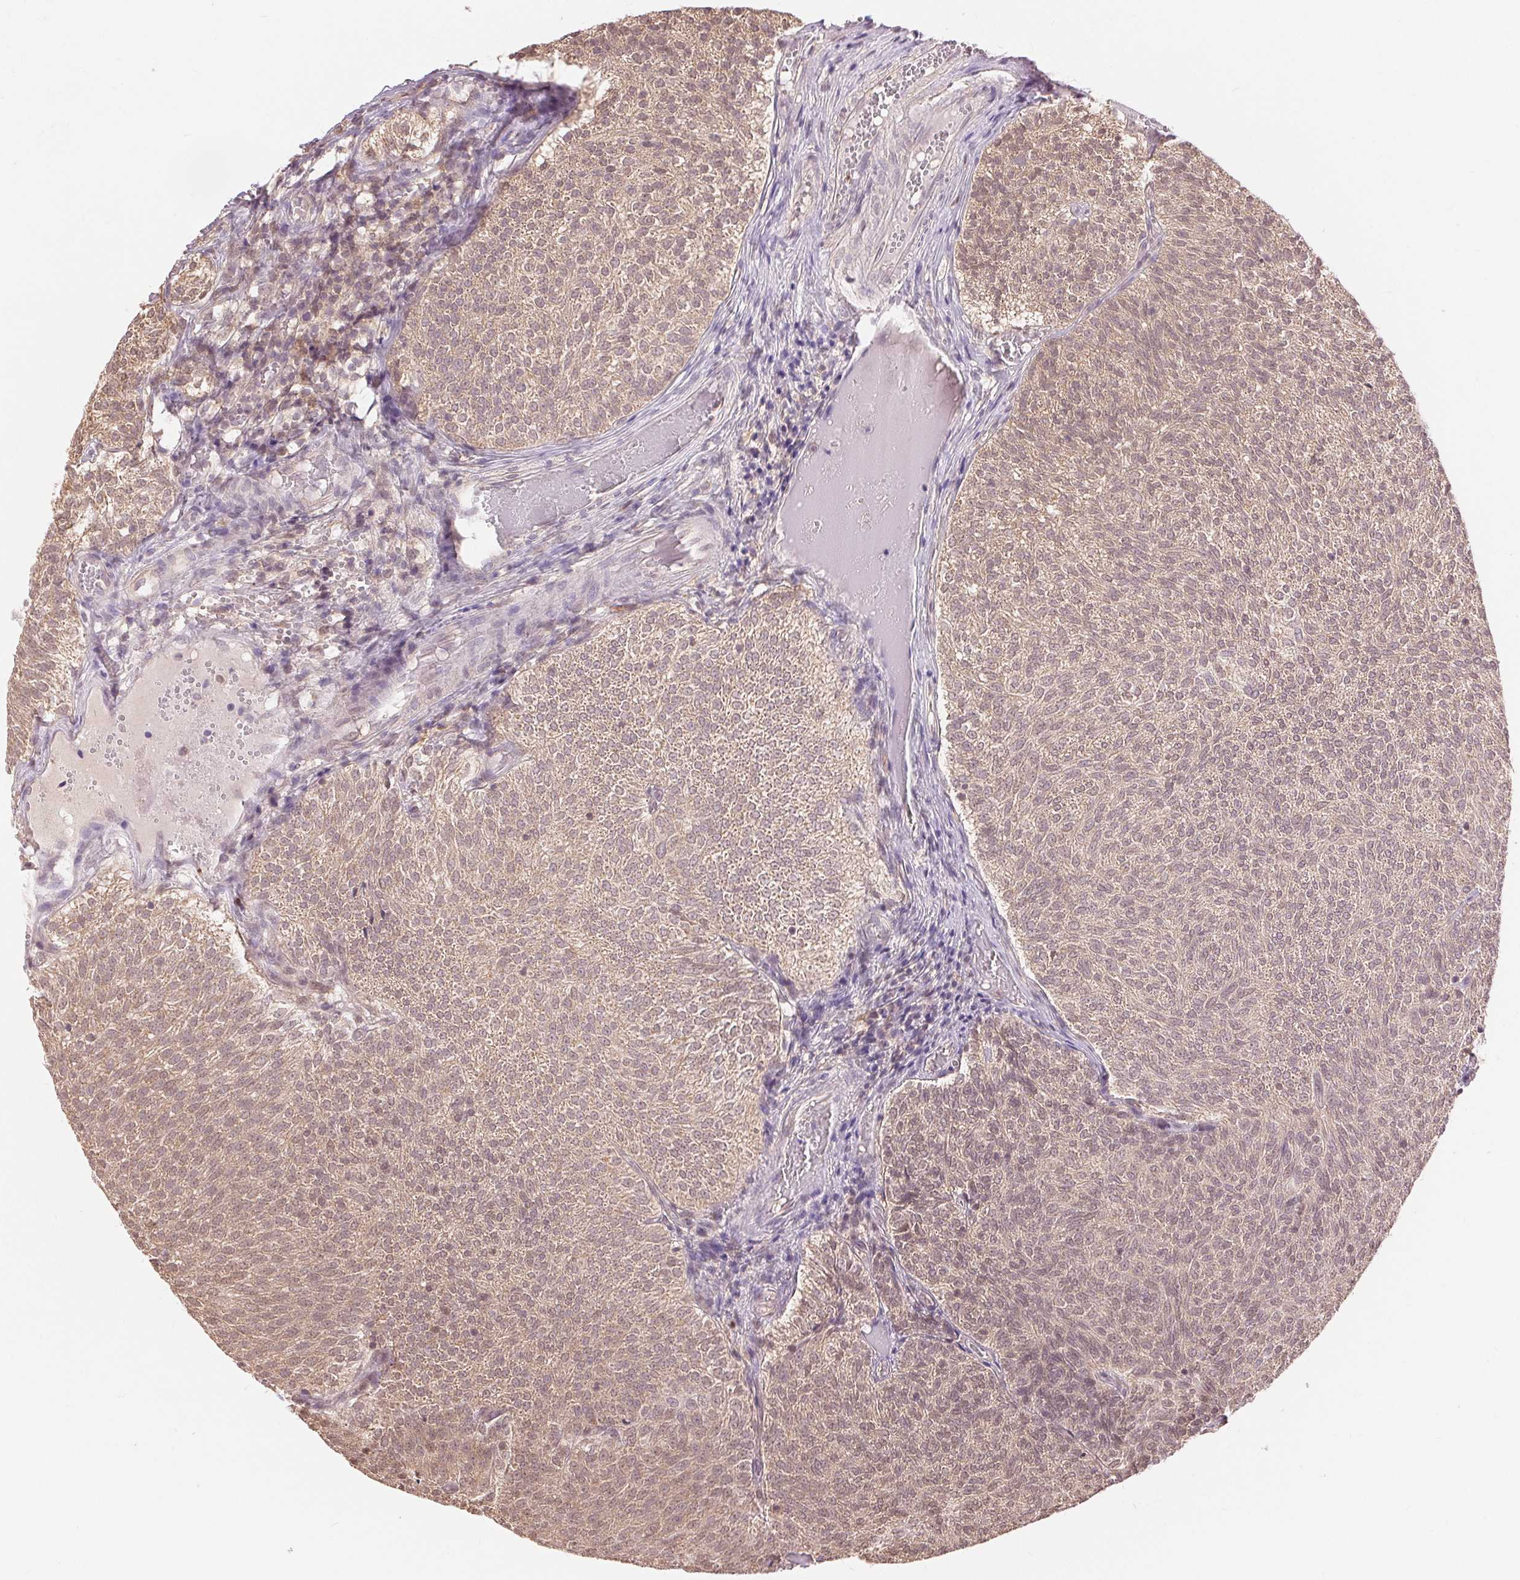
{"staining": {"intensity": "weak", "quantity": ">75%", "location": "nuclear"}, "tissue": "urothelial cancer", "cell_type": "Tumor cells", "image_type": "cancer", "snomed": [{"axis": "morphology", "description": "Urothelial carcinoma, Low grade"}, {"axis": "topography", "description": "Urinary bladder"}], "caption": "Protein analysis of urothelial cancer tissue displays weak nuclear positivity in about >75% of tumor cells.", "gene": "TMEM273", "patient": {"sex": "male", "age": 77}}